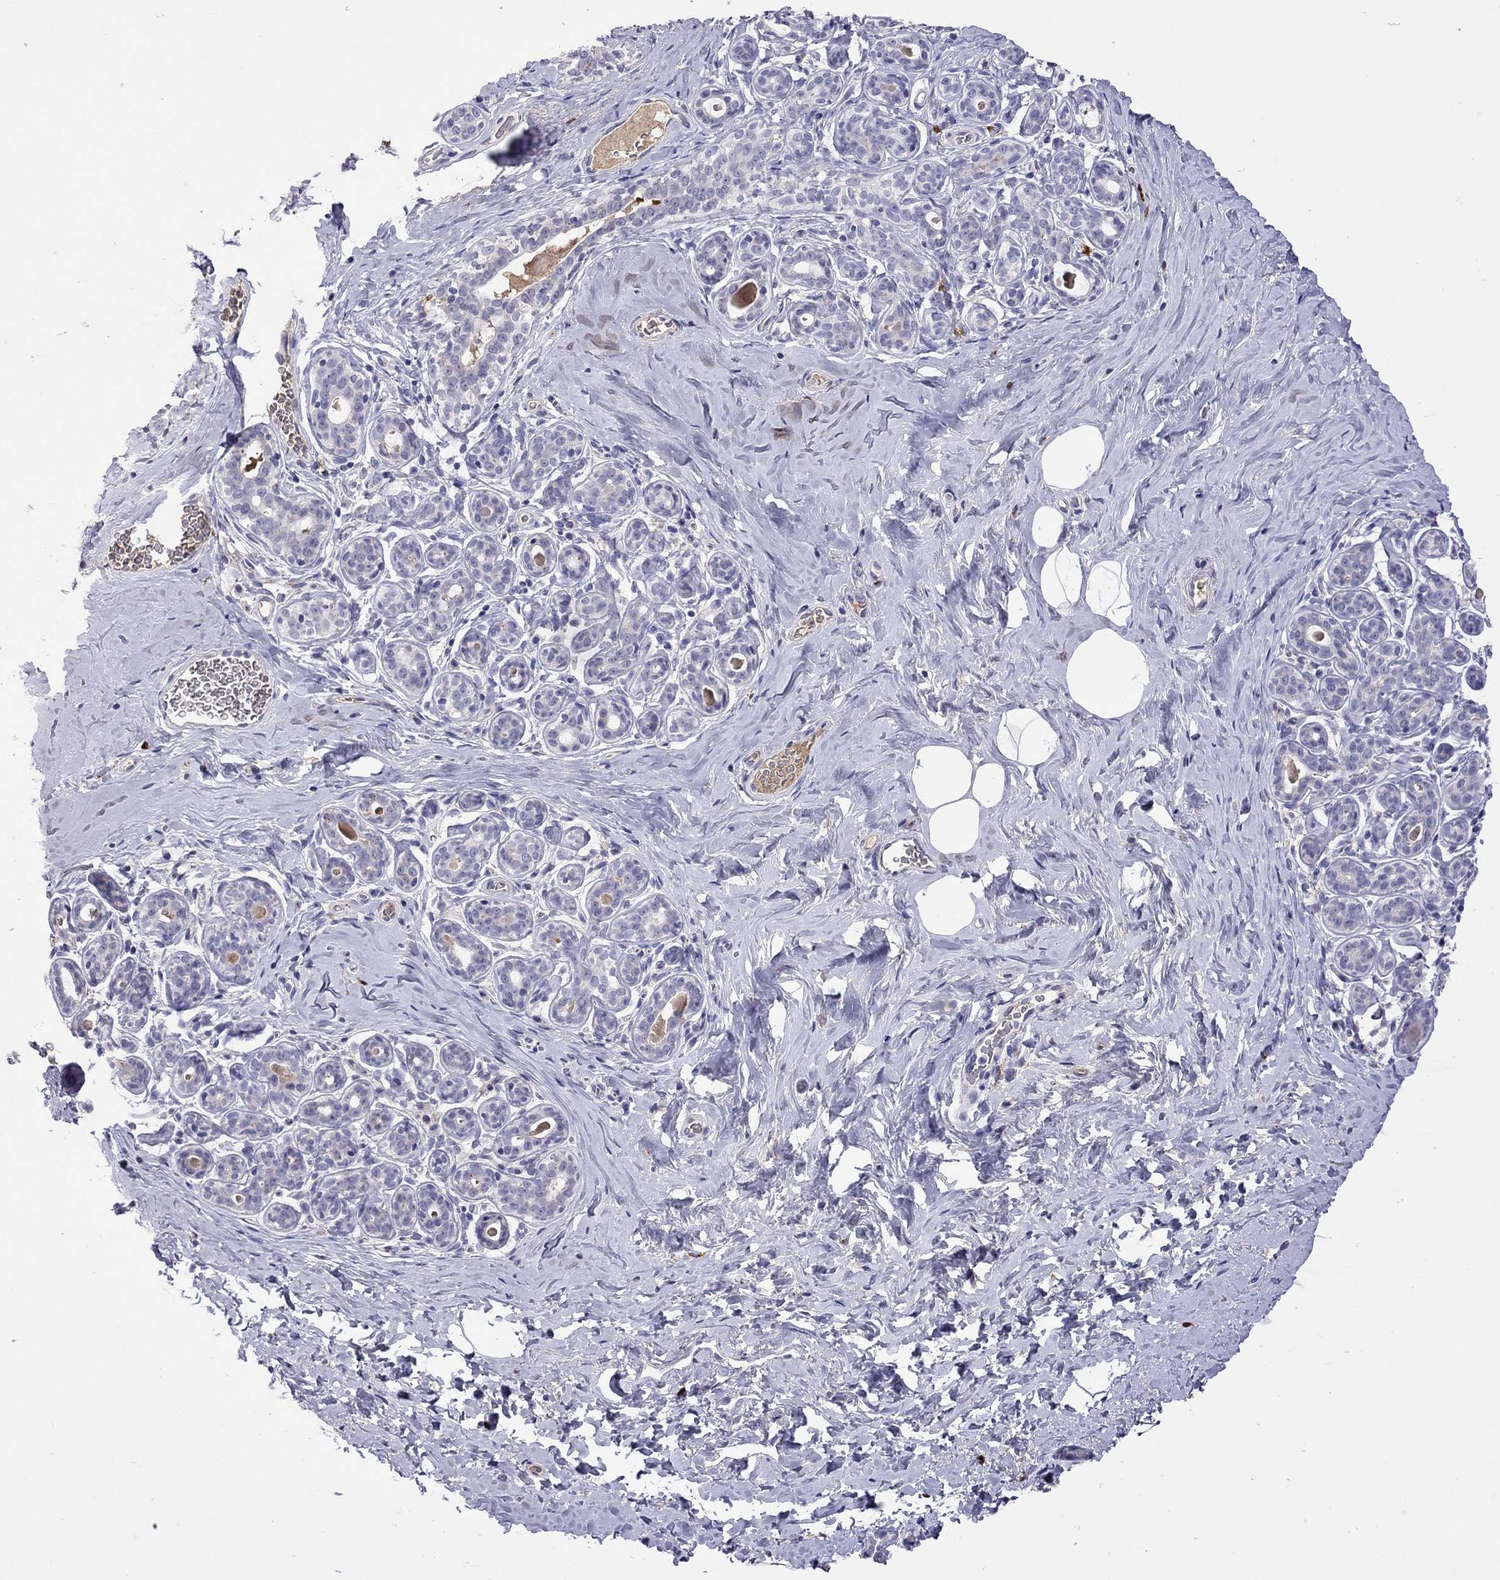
{"staining": {"intensity": "negative", "quantity": "none", "location": "none"}, "tissue": "breast", "cell_type": "Adipocytes", "image_type": "normal", "snomed": [{"axis": "morphology", "description": "Normal tissue, NOS"}, {"axis": "topography", "description": "Skin"}, {"axis": "topography", "description": "Breast"}], "caption": "Immunohistochemistry (IHC) image of normal human breast stained for a protein (brown), which shows no staining in adipocytes.", "gene": "SERPINA3", "patient": {"sex": "female", "age": 43}}